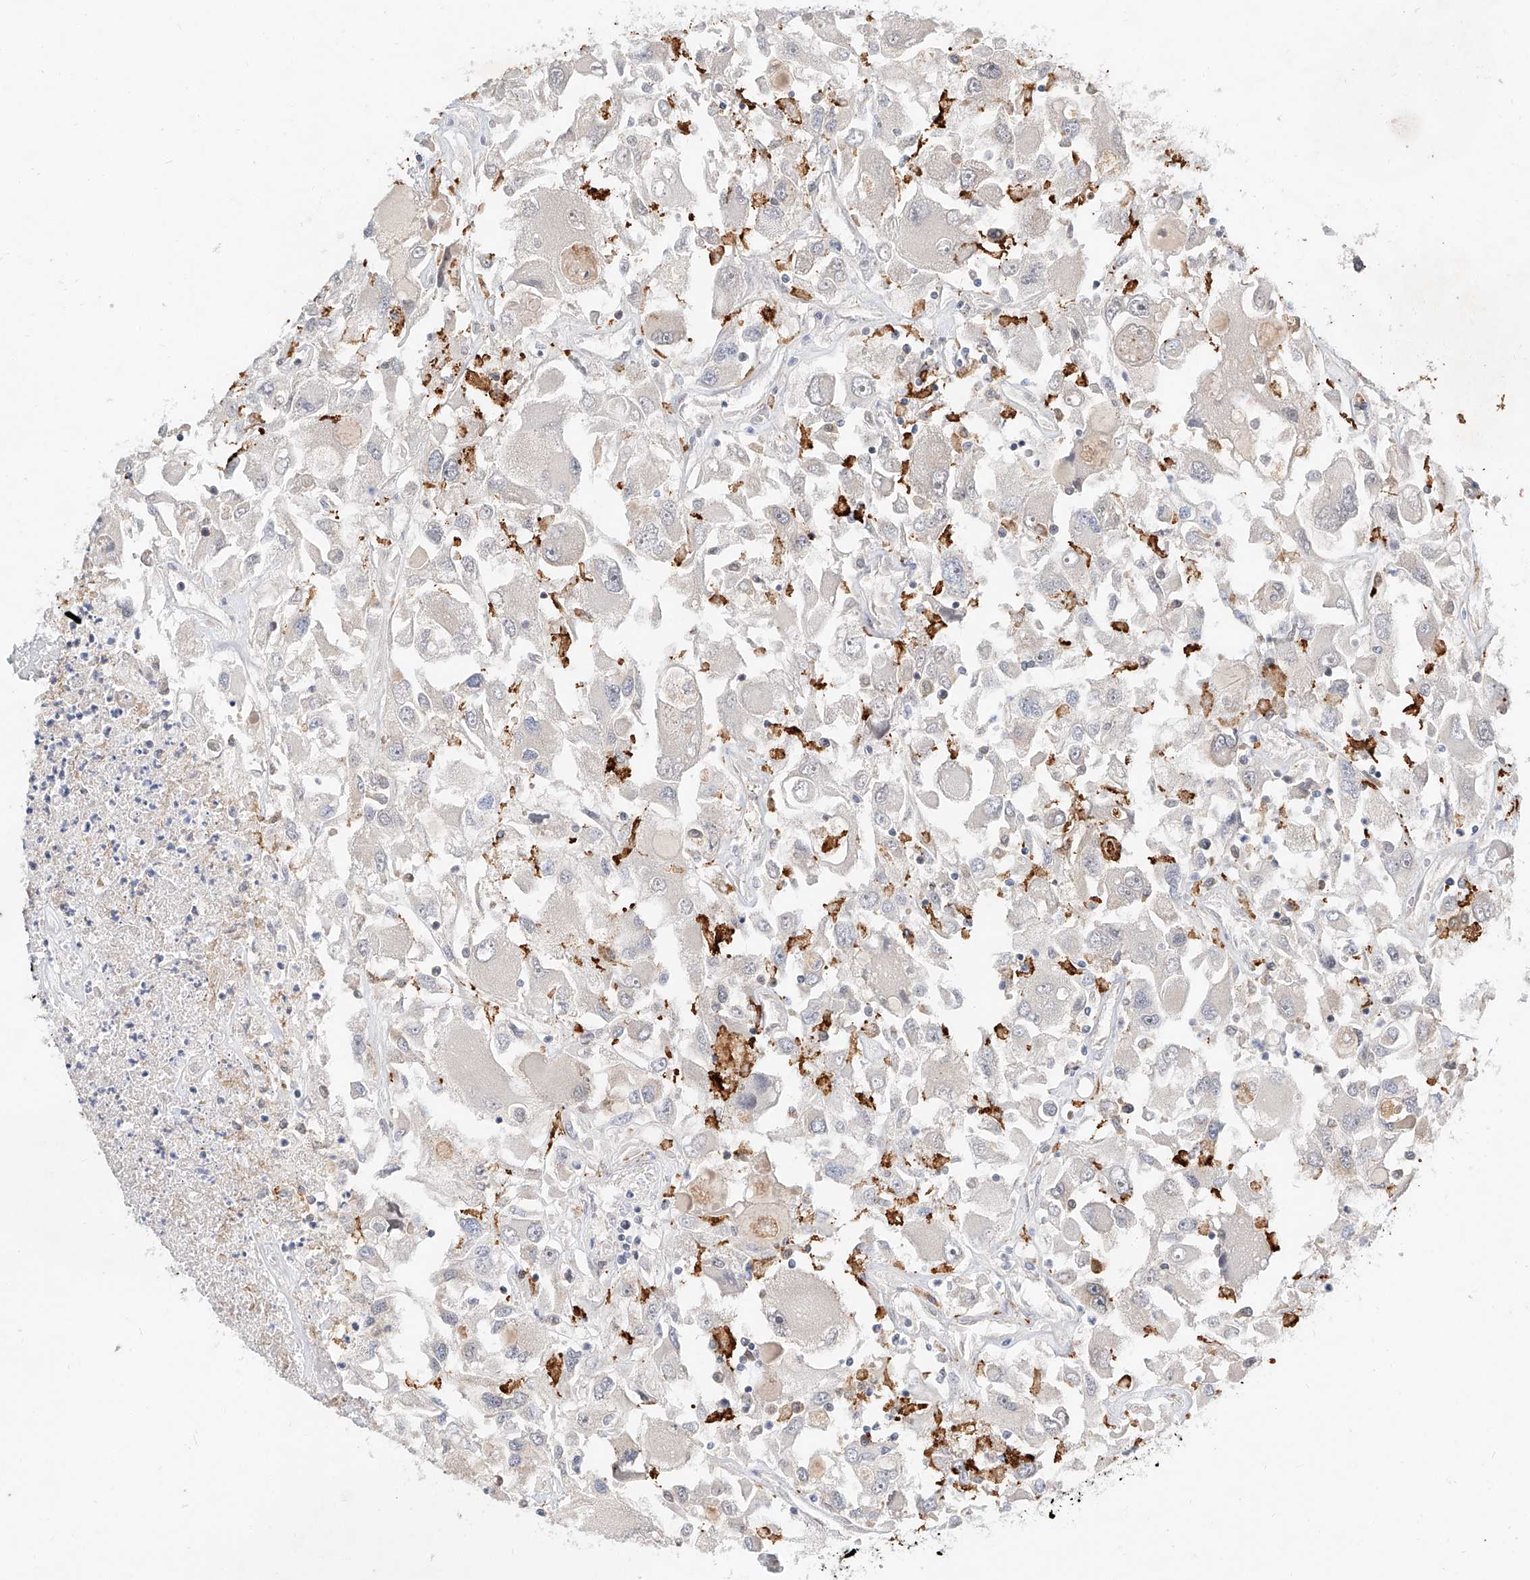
{"staining": {"intensity": "negative", "quantity": "none", "location": "none"}, "tissue": "renal cancer", "cell_type": "Tumor cells", "image_type": "cancer", "snomed": [{"axis": "morphology", "description": "Adenocarcinoma, NOS"}, {"axis": "topography", "description": "Kidney"}], "caption": "DAB (3,3'-diaminobenzidine) immunohistochemical staining of human adenocarcinoma (renal) demonstrates no significant staining in tumor cells.", "gene": "DIRAS3", "patient": {"sex": "female", "age": 52}}